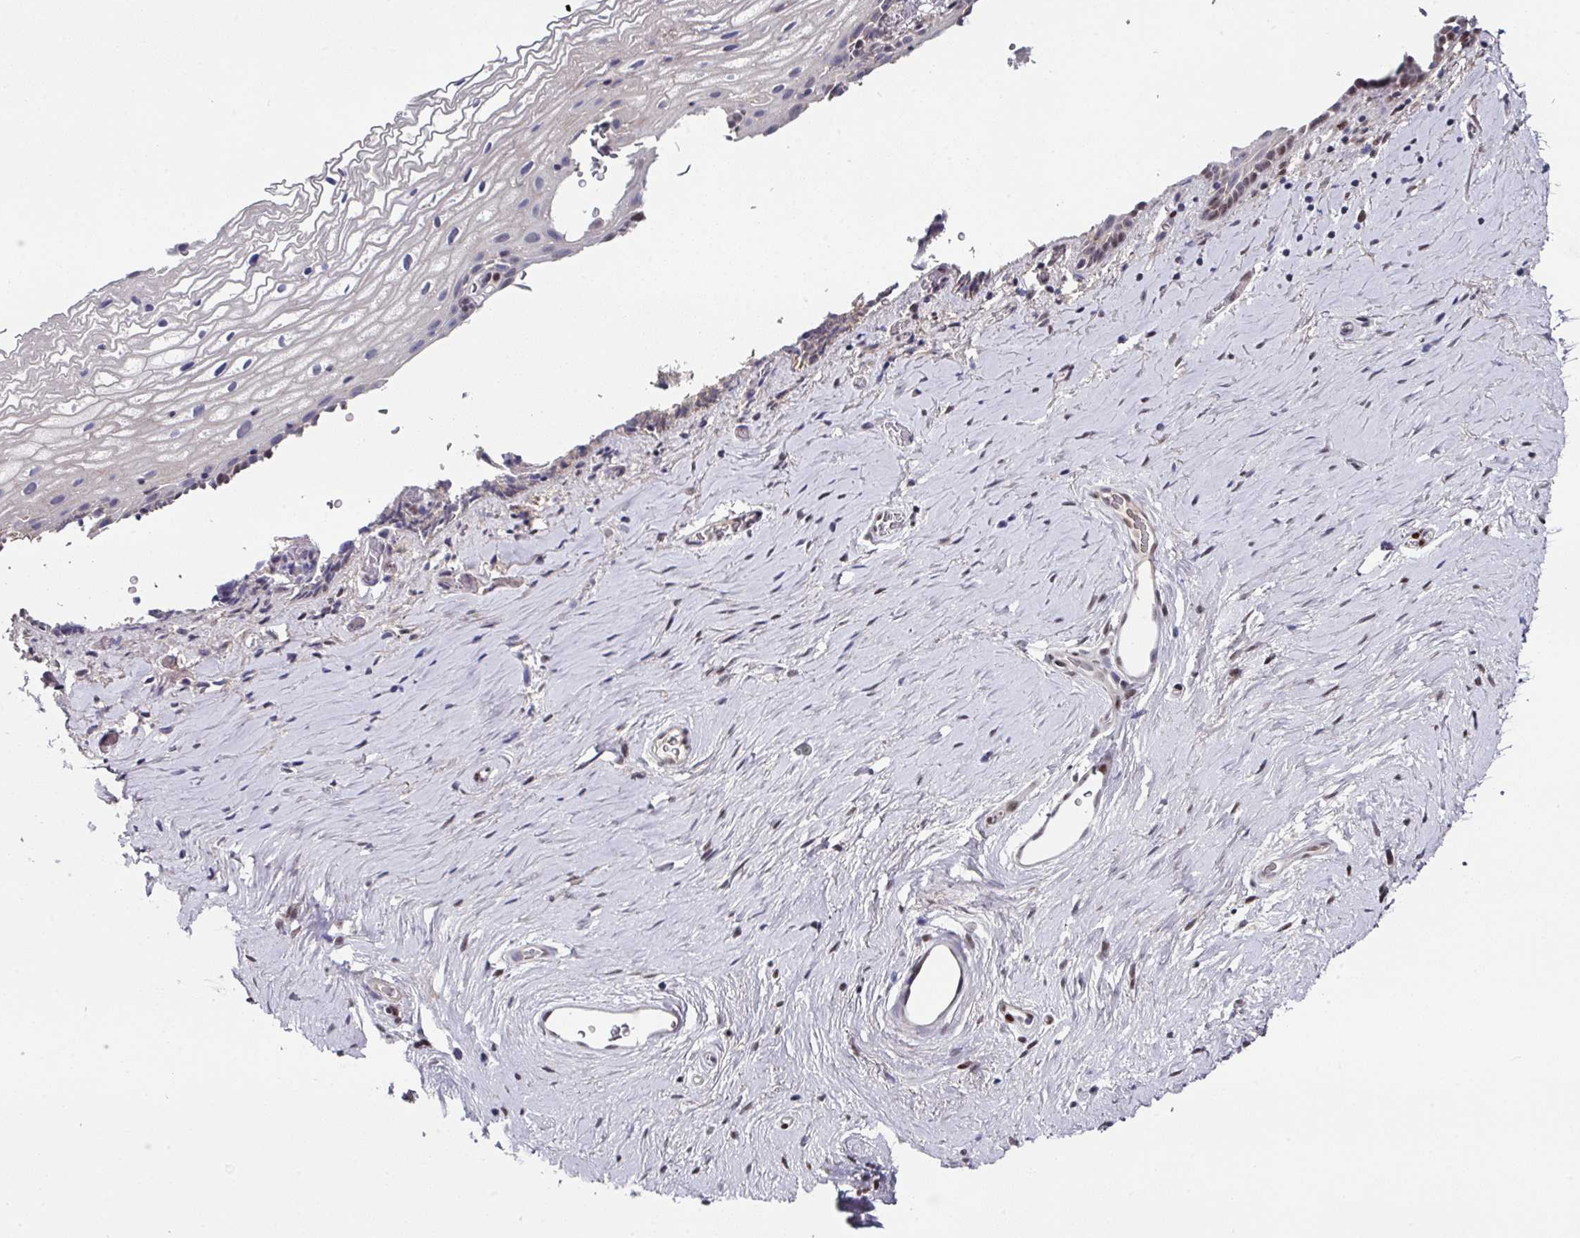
{"staining": {"intensity": "negative", "quantity": "none", "location": "none"}, "tissue": "vagina", "cell_type": "Squamous epithelial cells", "image_type": "normal", "snomed": [{"axis": "morphology", "description": "Normal tissue, NOS"}, {"axis": "morphology", "description": "Adenocarcinoma, NOS"}, {"axis": "topography", "description": "Rectum"}, {"axis": "topography", "description": "Vagina"}, {"axis": "topography", "description": "Peripheral nerve tissue"}], "caption": "A micrograph of vagina stained for a protein displays no brown staining in squamous epithelial cells. (DAB immunohistochemistry, high magnification).", "gene": "CBX7", "patient": {"sex": "female", "age": 71}}